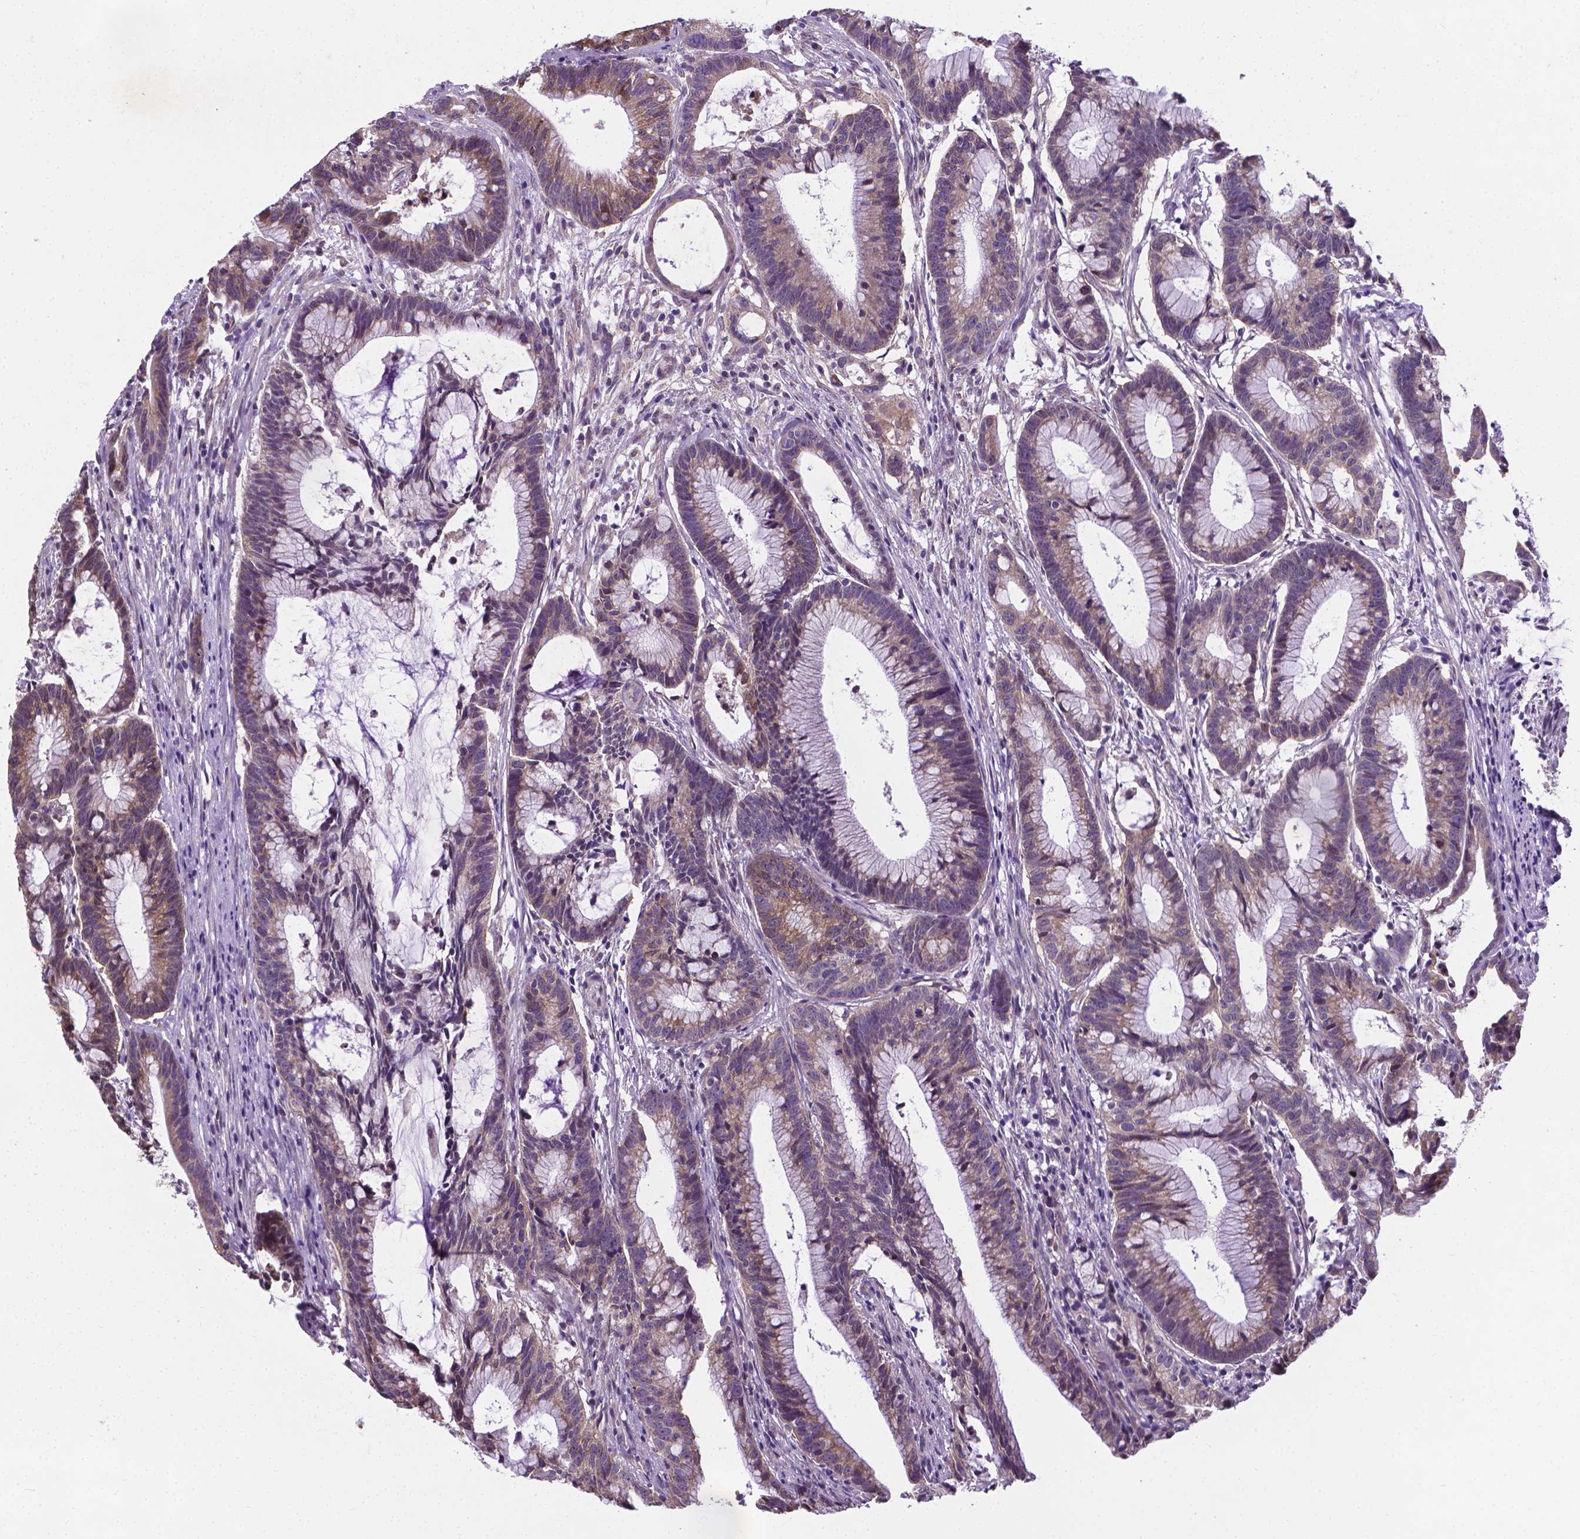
{"staining": {"intensity": "weak", "quantity": ">75%", "location": "cytoplasmic/membranous"}, "tissue": "colorectal cancer", "cell_type": "Tumor cells", "image_type": "cancer", "snomed": [{"axis": "morphology", "description": "Adenocarcinoma, NOS"}, {"axis": "topography", "description": "Colon"}], "caption": "IHC image of neoplastic tissue: colorectal cancer (adenocarcinoma) stained using IHC exhibits low levels of weak protein expression localized specifically in the cytoplasmic/membranous of tumor cells, appearing as a cytoplasmic/membranous brown color.", "gene": "GPR63", "patient": {"sex": "female", "age": 78}}